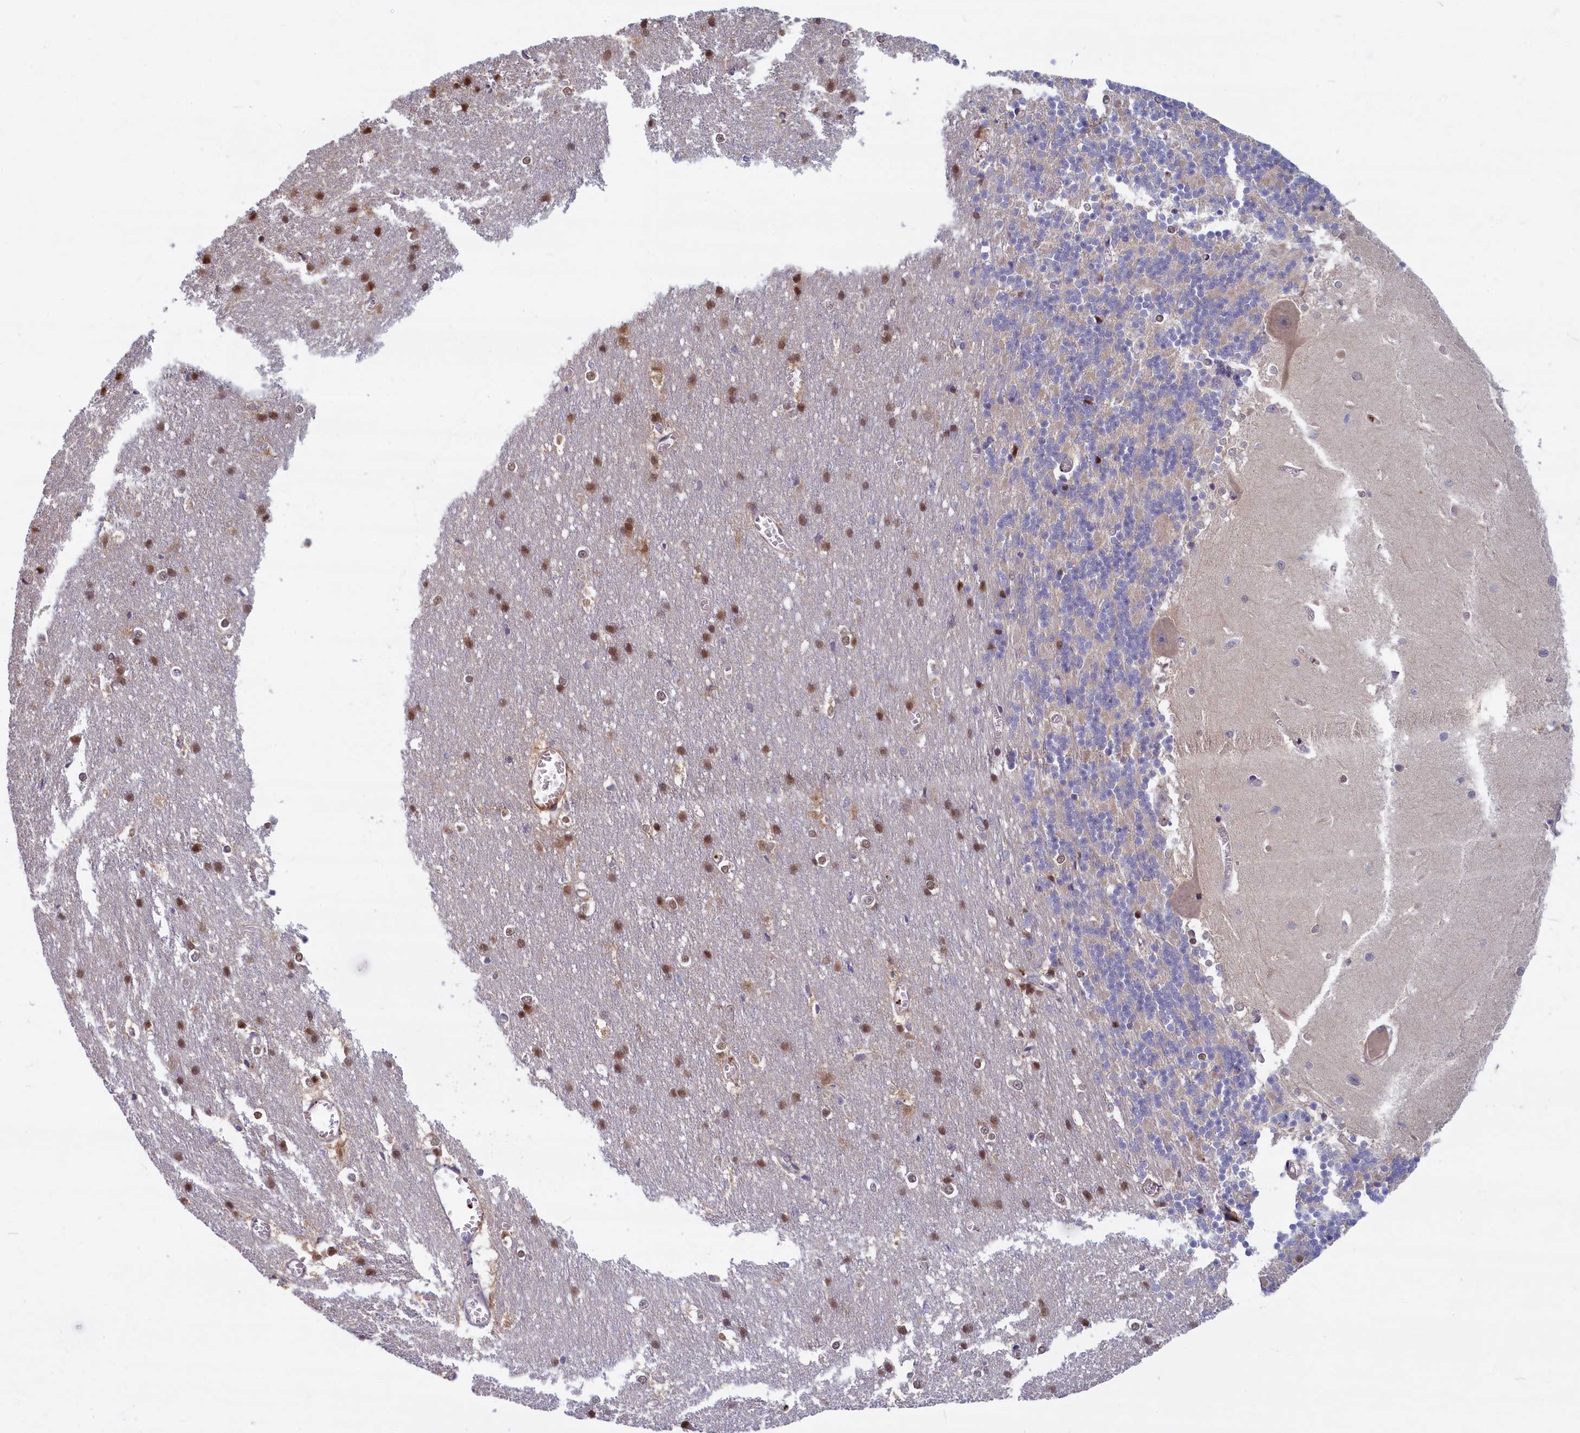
{"staining": {"intensity": "moderate", "quantity": "25%-75%", "location": "nuclear"}, "tissue": "cerebellum", "cell_type": "Cells in granular layer", "image_type": "normal", "snomed": [{"axis": "morphology", "description": "Normal tissue, NOS"}, {"axis": "topography", "description": "Cerebellum"}], "caption": "Cerebellum stained with a brown dye demonstrates moderate nuclear positive positivity in about 25%-75% of cells in granular layer.", "gene": "FCSK", "patient": {"sex": "male", "age": 37}}